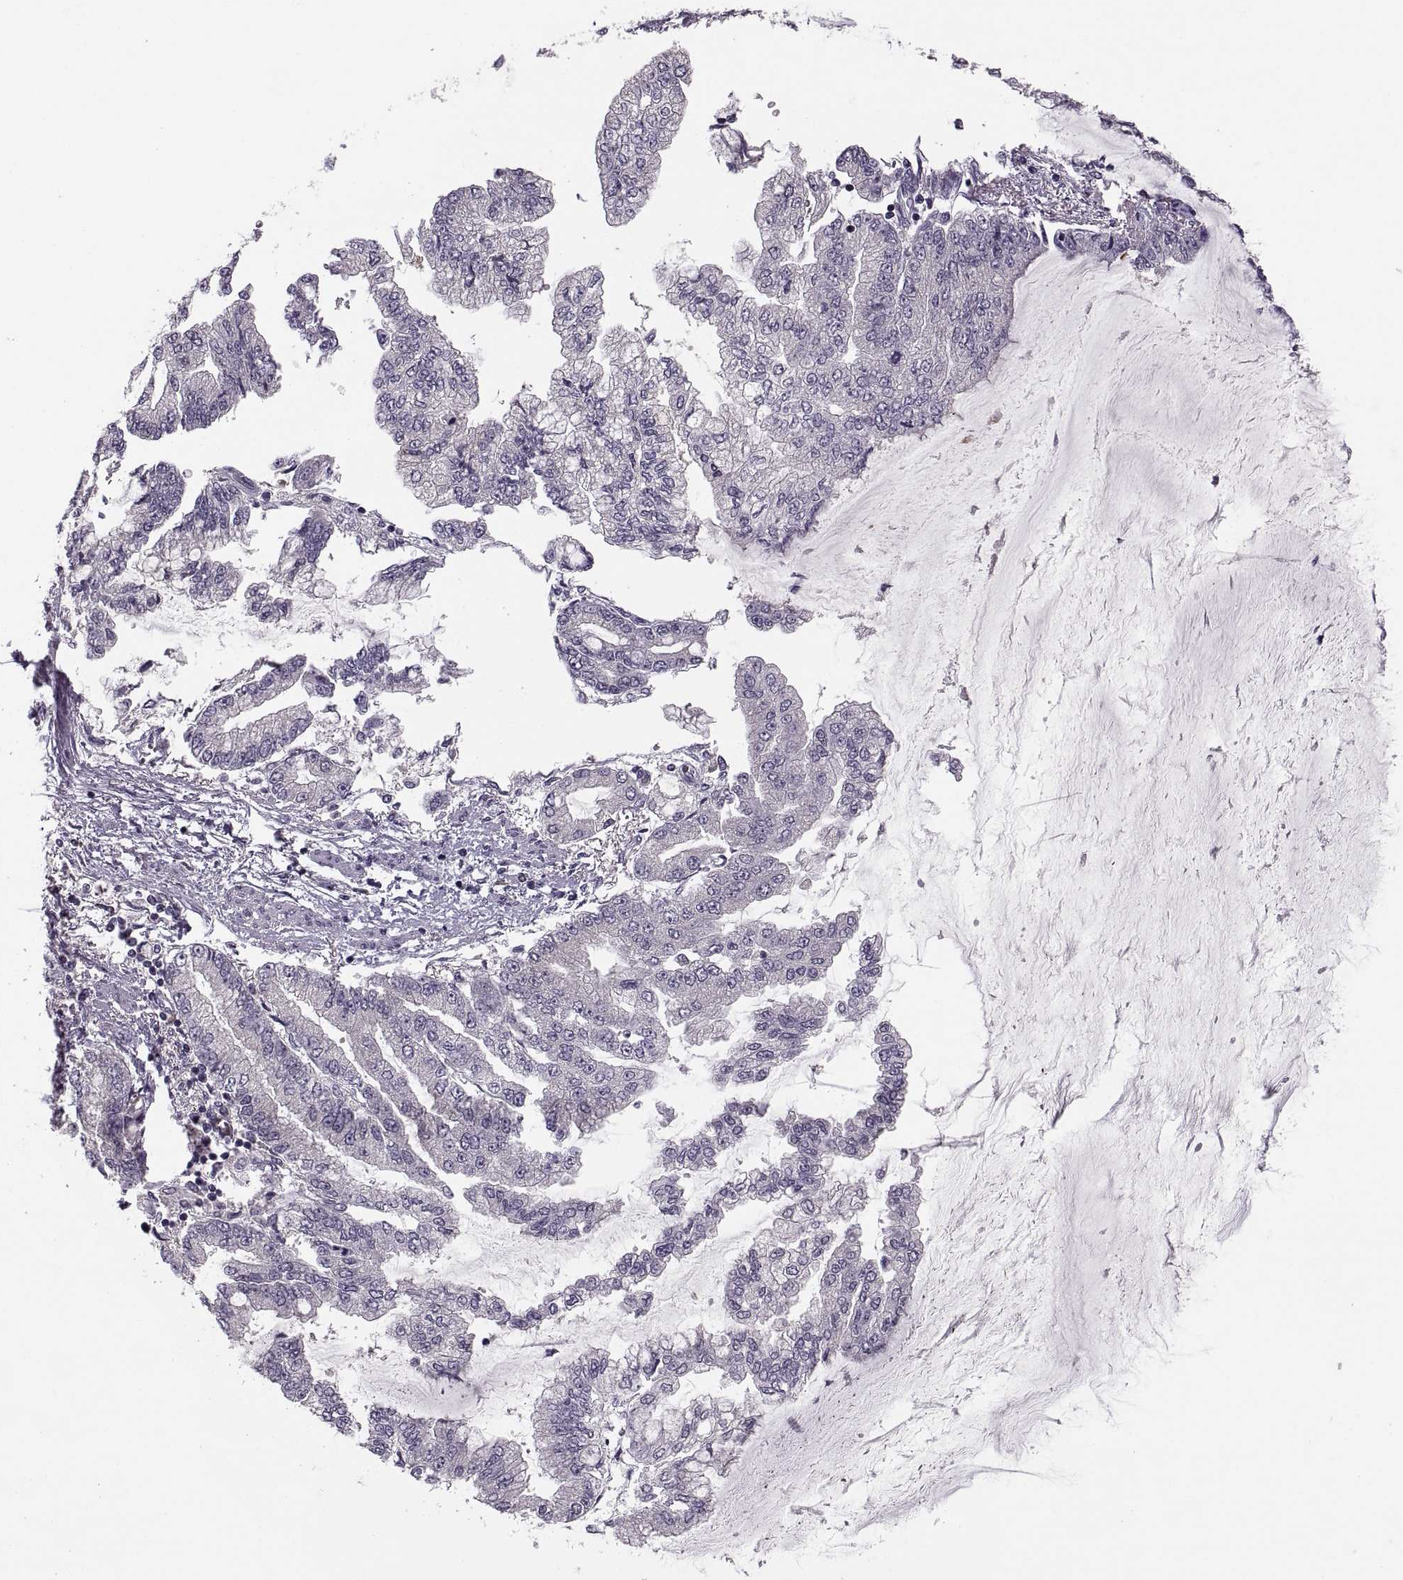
{"staining": {"intensity": "negative", "quantity": "none", "location": "none"}, "tissue": "stomach cancer", "cell_type": "Tumor cells", "image_type": "cancer", "snomed": [{"axis": "morphology", "description": "Adenocarcinoma, NOS"}, {"axis": "topography", "description": "Stomach, upper"}], "caption": "Human adenocarcinoma (stomach) stained for a protein using immunohistochemistry (IHC) displays no expression in tumor cells.", "gene": "CACNA1F", "patient": {"sex": "female", "age": 74}}